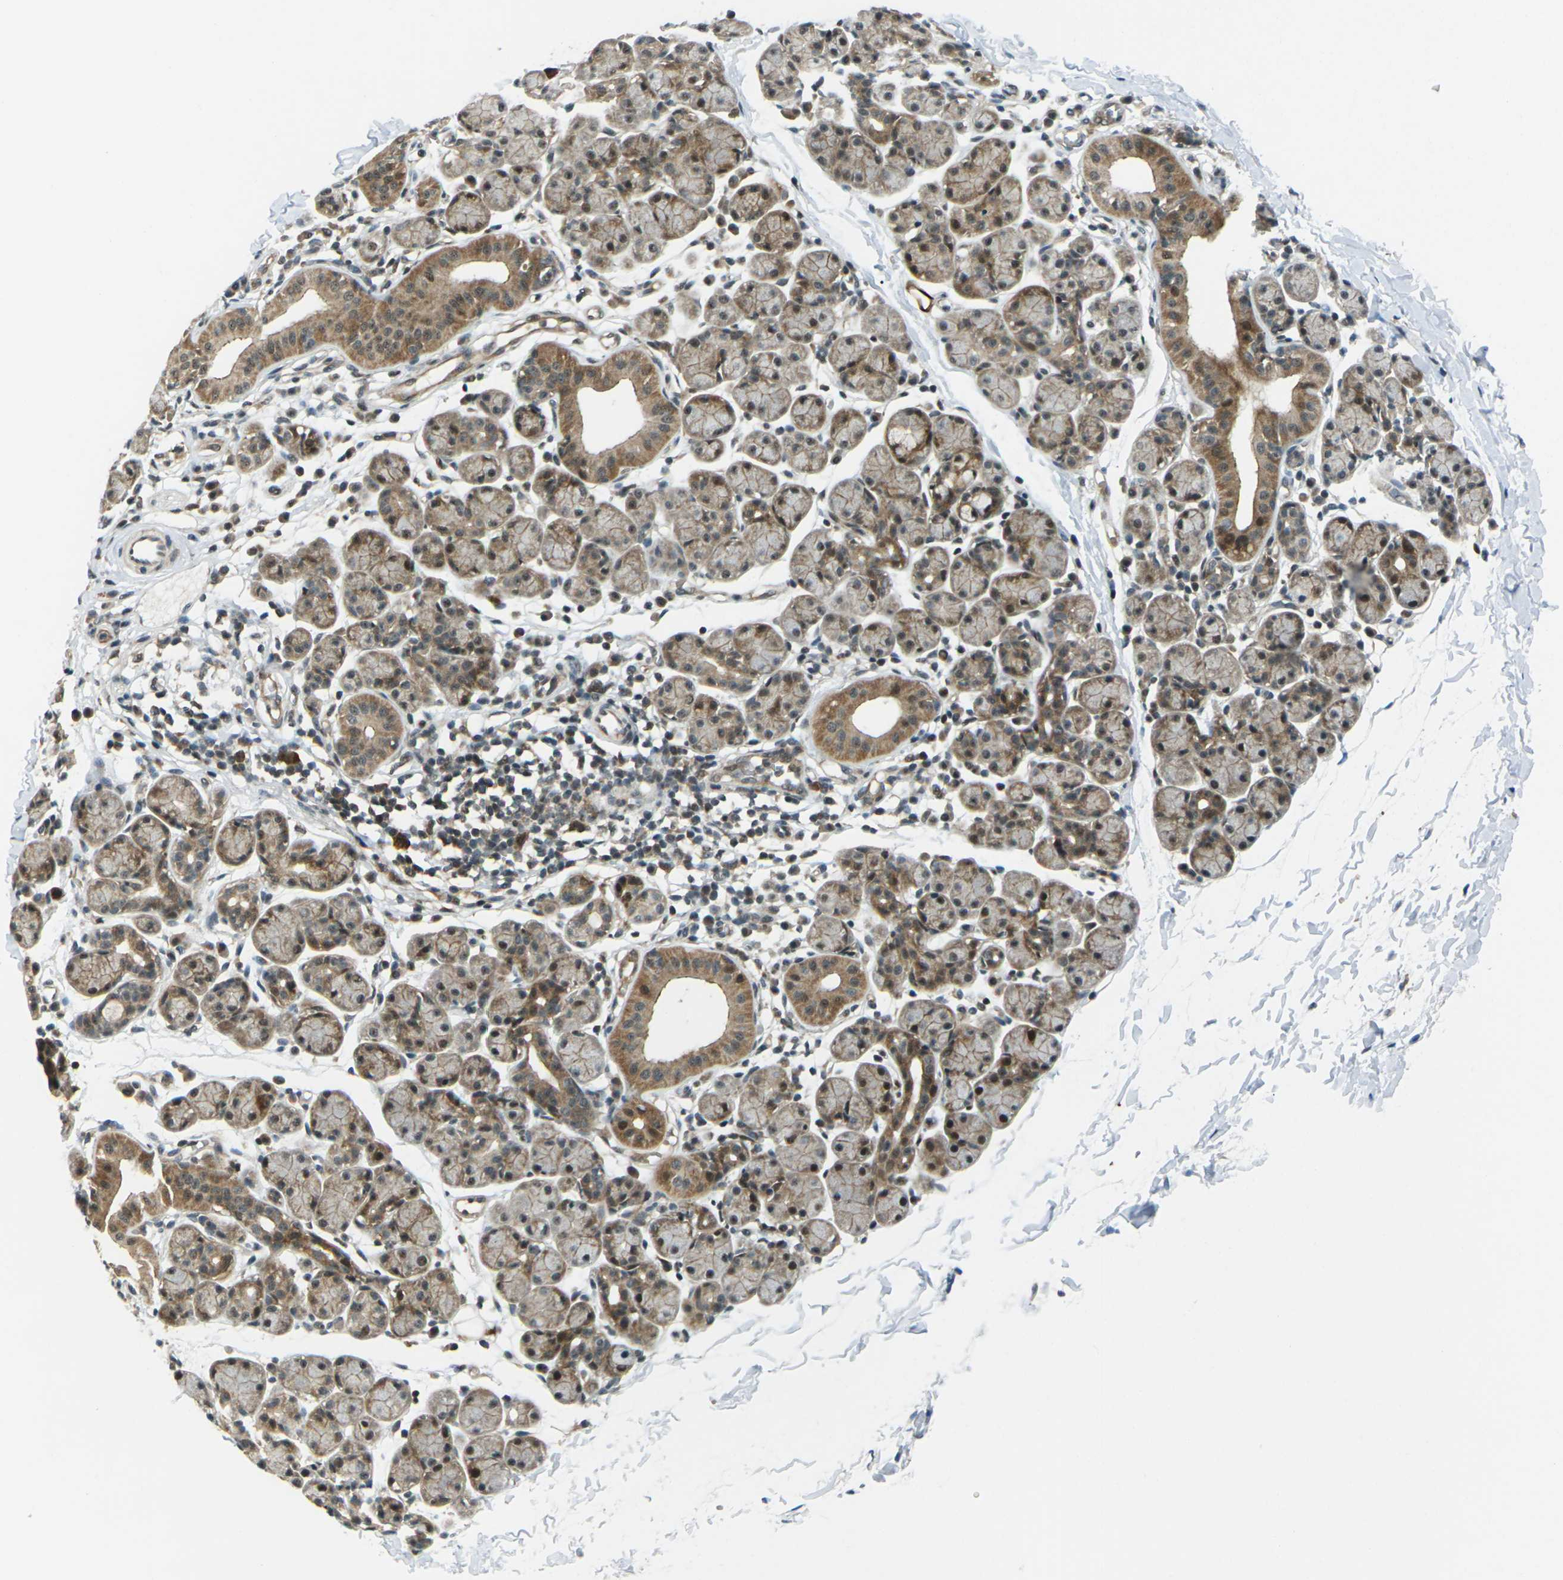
{"staining": {"intensity": "moderate", "quantity": ">75%", "location": "cytoplasmic/membranous,nuclear"}, "tissue": "salivary gland", "cell_type": "Glandular cells", "image_type": "normal", "snomed": [{"axis": "morphology", "description": "Normal tissue, NOS"}, {"axis": "morphology", "description": "Inflammation, NOS"}, {"axis": "topography", "description": "Lymph node"}, {"axis": "topography", "description": "Salivary gland"}], "caption": "A medium amount of moderate cytoplasmic/membranous,nuclear expression is seen in about >75% of glandular cells in normal salivary gland. Using DAB (3,3'-diaminobenzidine) (brown) and hematoxylin (blue) stains, captured at high magnification using brightfield microscopy.", "gene": "UBE2S", "patient": {"sex": "male", "age": 3}}